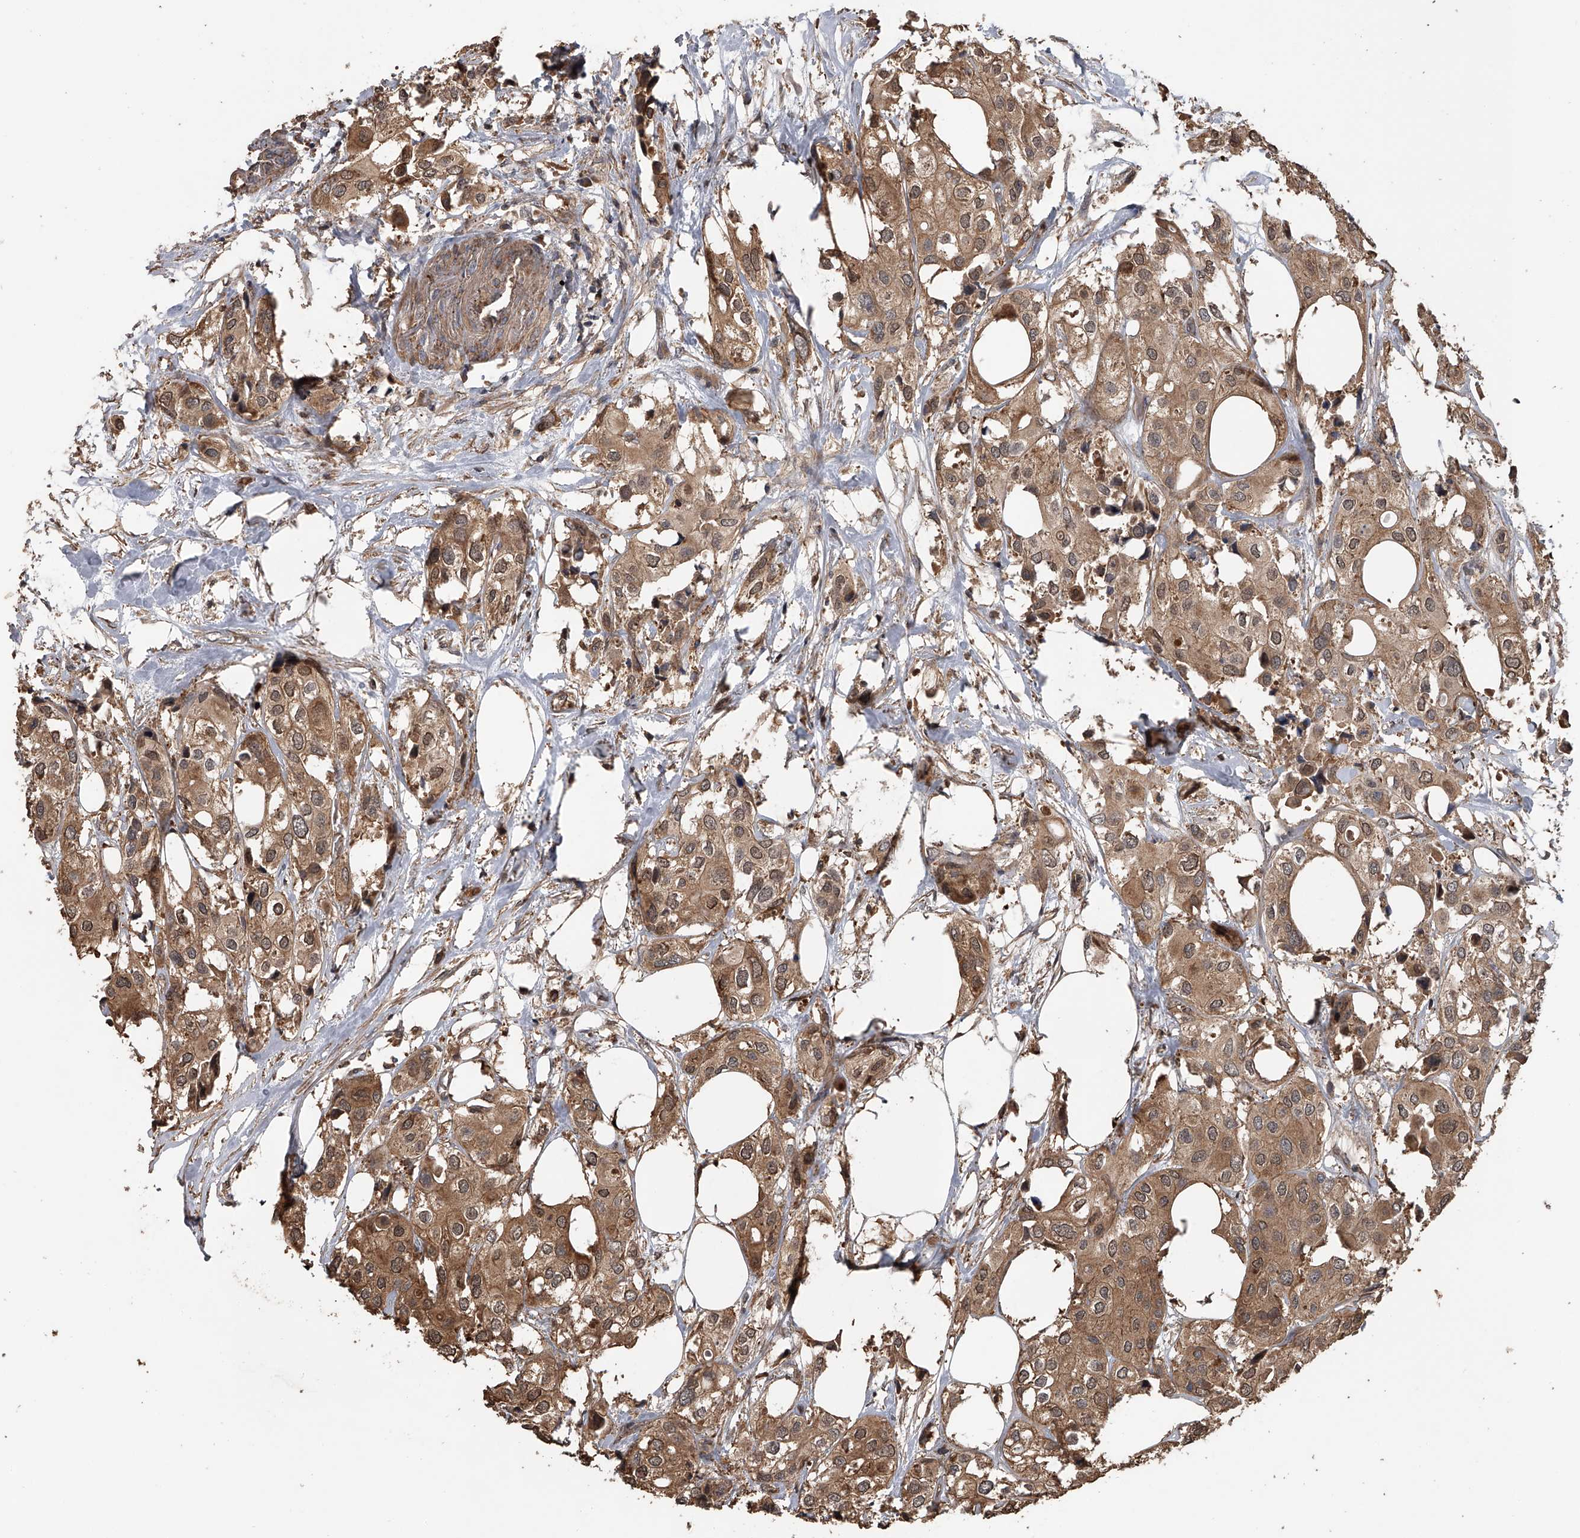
{"staining": {"intensity": "moderate", "quantity": ">75%", "location": "cytoplasmic/membranous,nuclear"}, "tissue": "urothelial cancer", "cell_type": "Tumor cells", "image_type": "cancer", "snomed": [{"axis": "morphology", "description": "Urothelial carcinoma, High grade"}, {"axis": "topography", "description": "Urinary bladder"}], "caption": "Tumor cells demonstrate medium levels of moderate cytoplasmic/membranous and nuclear expression in about >75% of cells in human urothelial carcinoma (high-grade).", "gene": "DOCK9", "patient": {"sex": "male", "age": 64}}